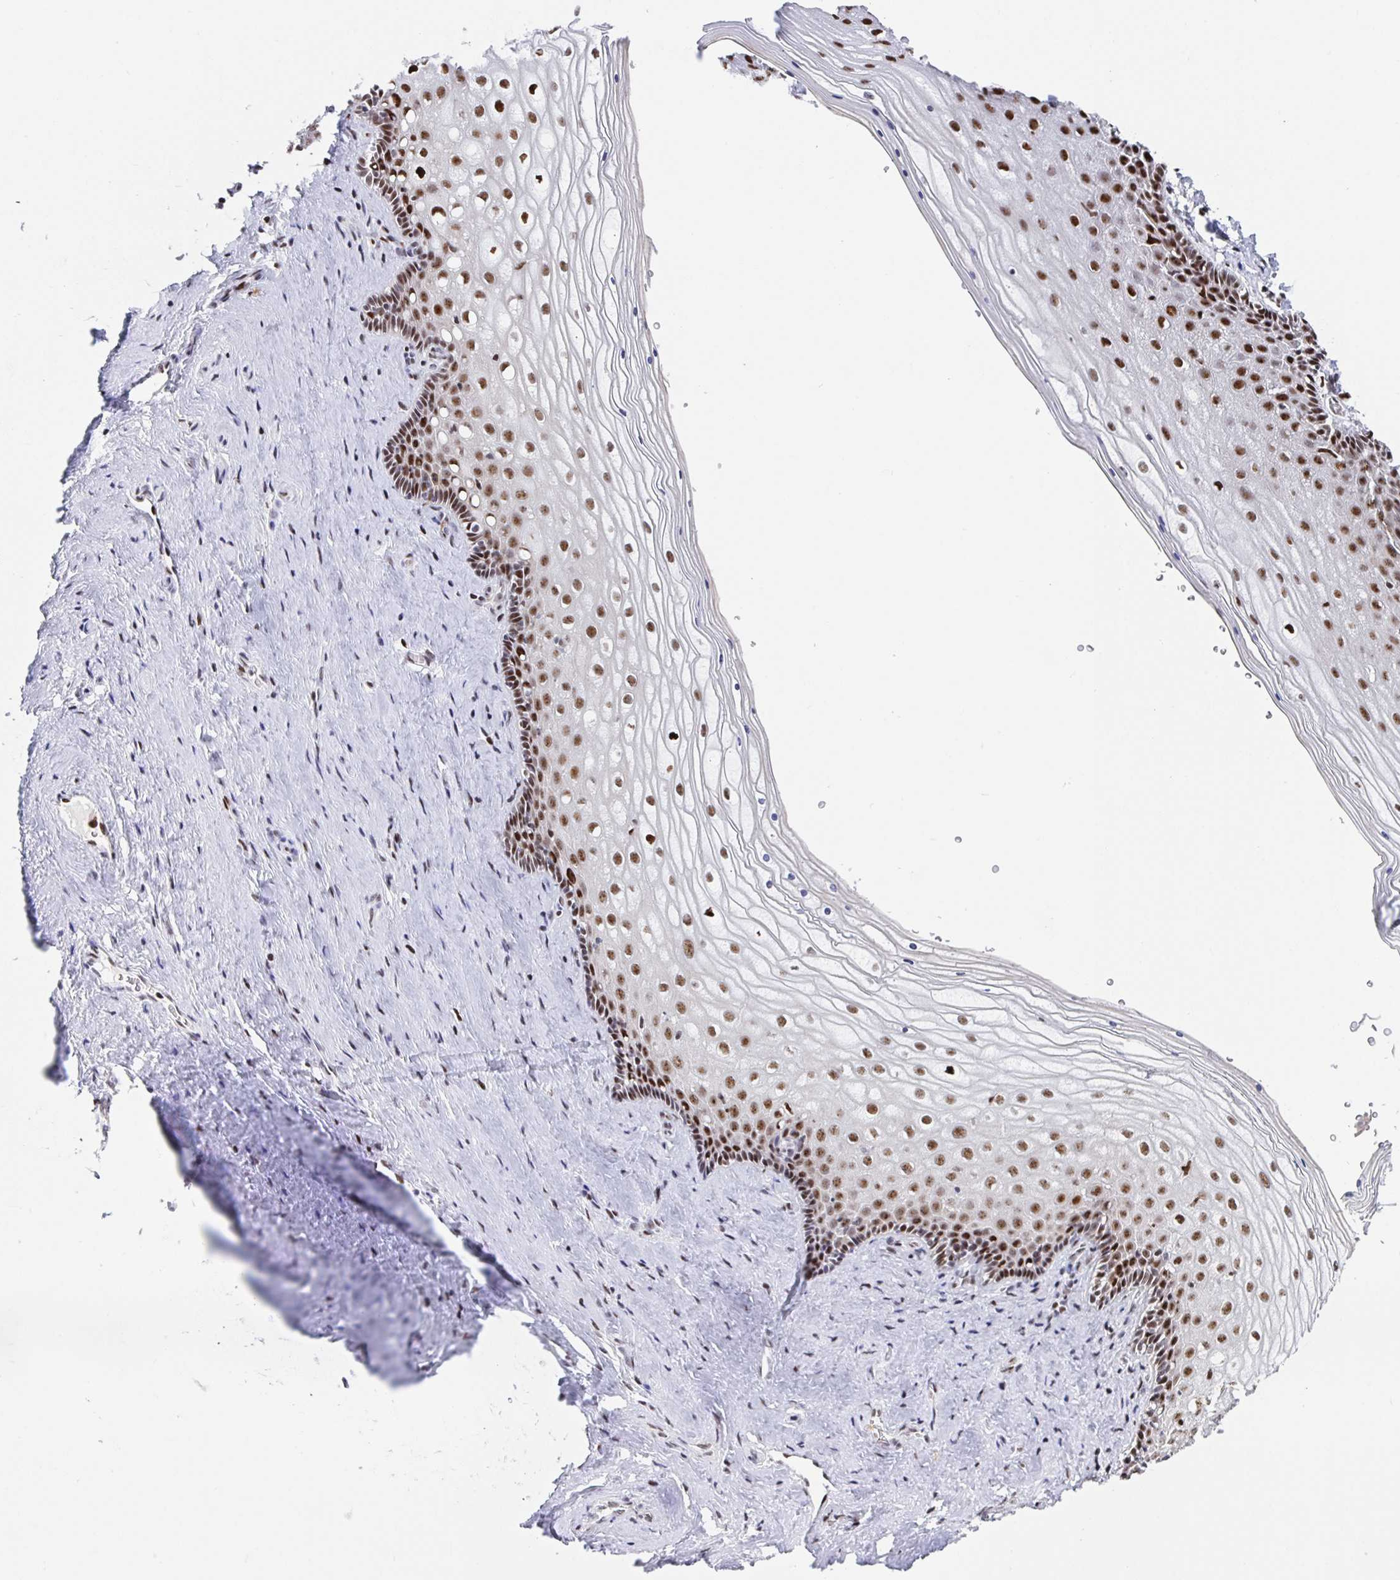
{"staining": {"intensity": "moderate", "quantity": "25%-75%", "location": "nuclear"}, "tissue": "vagina", "cell_type": "Squamous epithelial cells", "image_type": "normal", "snomed": [{"axis": "morphology", "description": "Normal tissue, NOS"}, {"axis": "topography", "description": "Vagina"}], "caption": "Approximately 25%-75% of squamous epithelial cells in unremarkable vagina exhibit moderate nuclear protein staining as visualized by brown immunohistochemical staining.", "gene": "SETD5", "patient": {"sex": "female", "age": 42}}